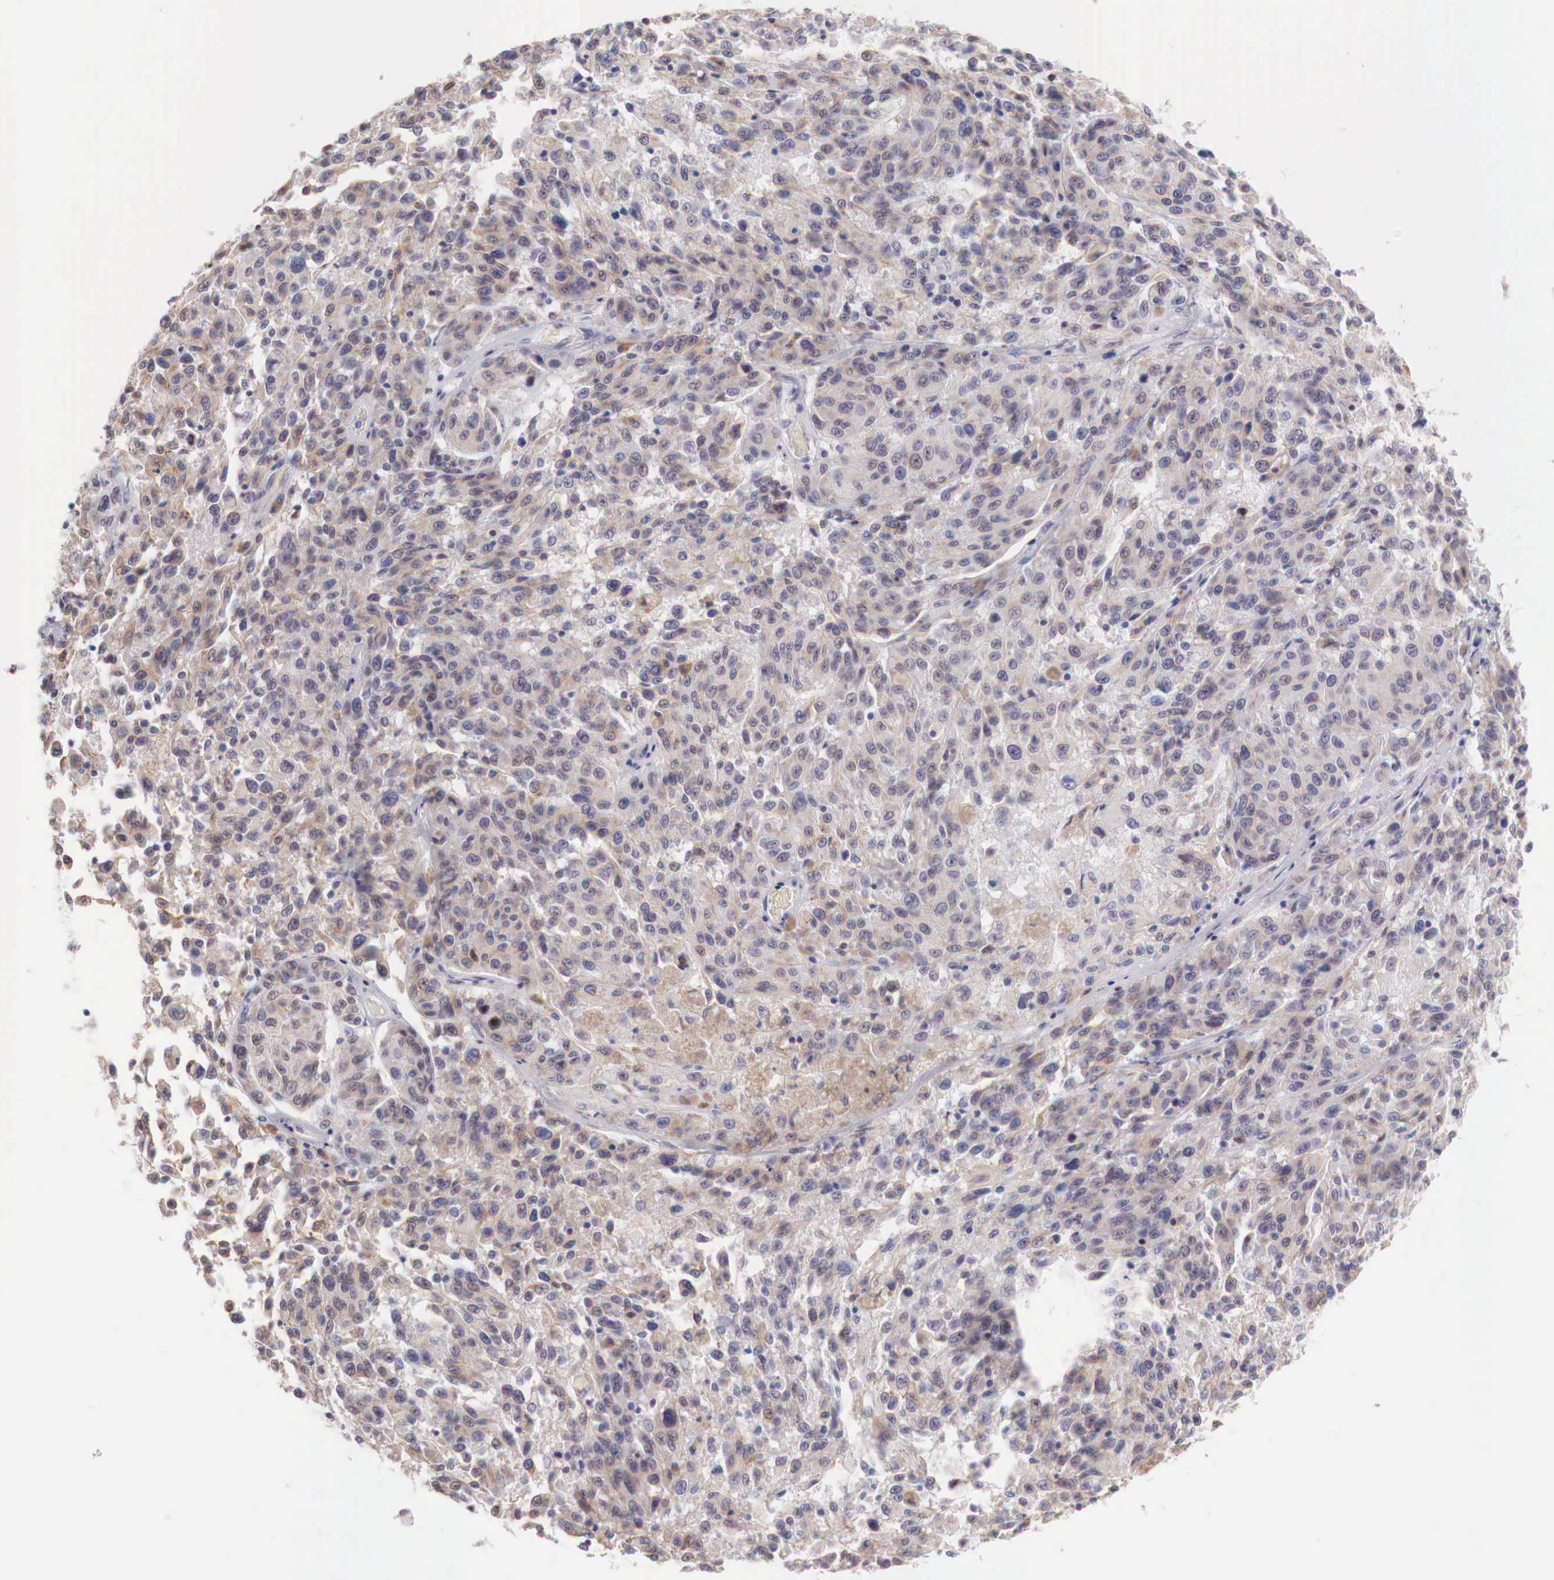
{"staining": {"intensity": "negative", "quantity": "none", "location": "none"}, "tissue": "melanoma", "cell_type": "Tumor cells", "image_type": "cancer", "snomed": [{"axis": "morphology", "description": "Malignant melanoma, NOS"}, {"axis": "topography", "description": "Skin"}], "caption": "The micrograph exhibits no staining of tumor cells in melanoma.", "gene": "XPNPEP2", "patient": {"sex": "female", "age": 77}}